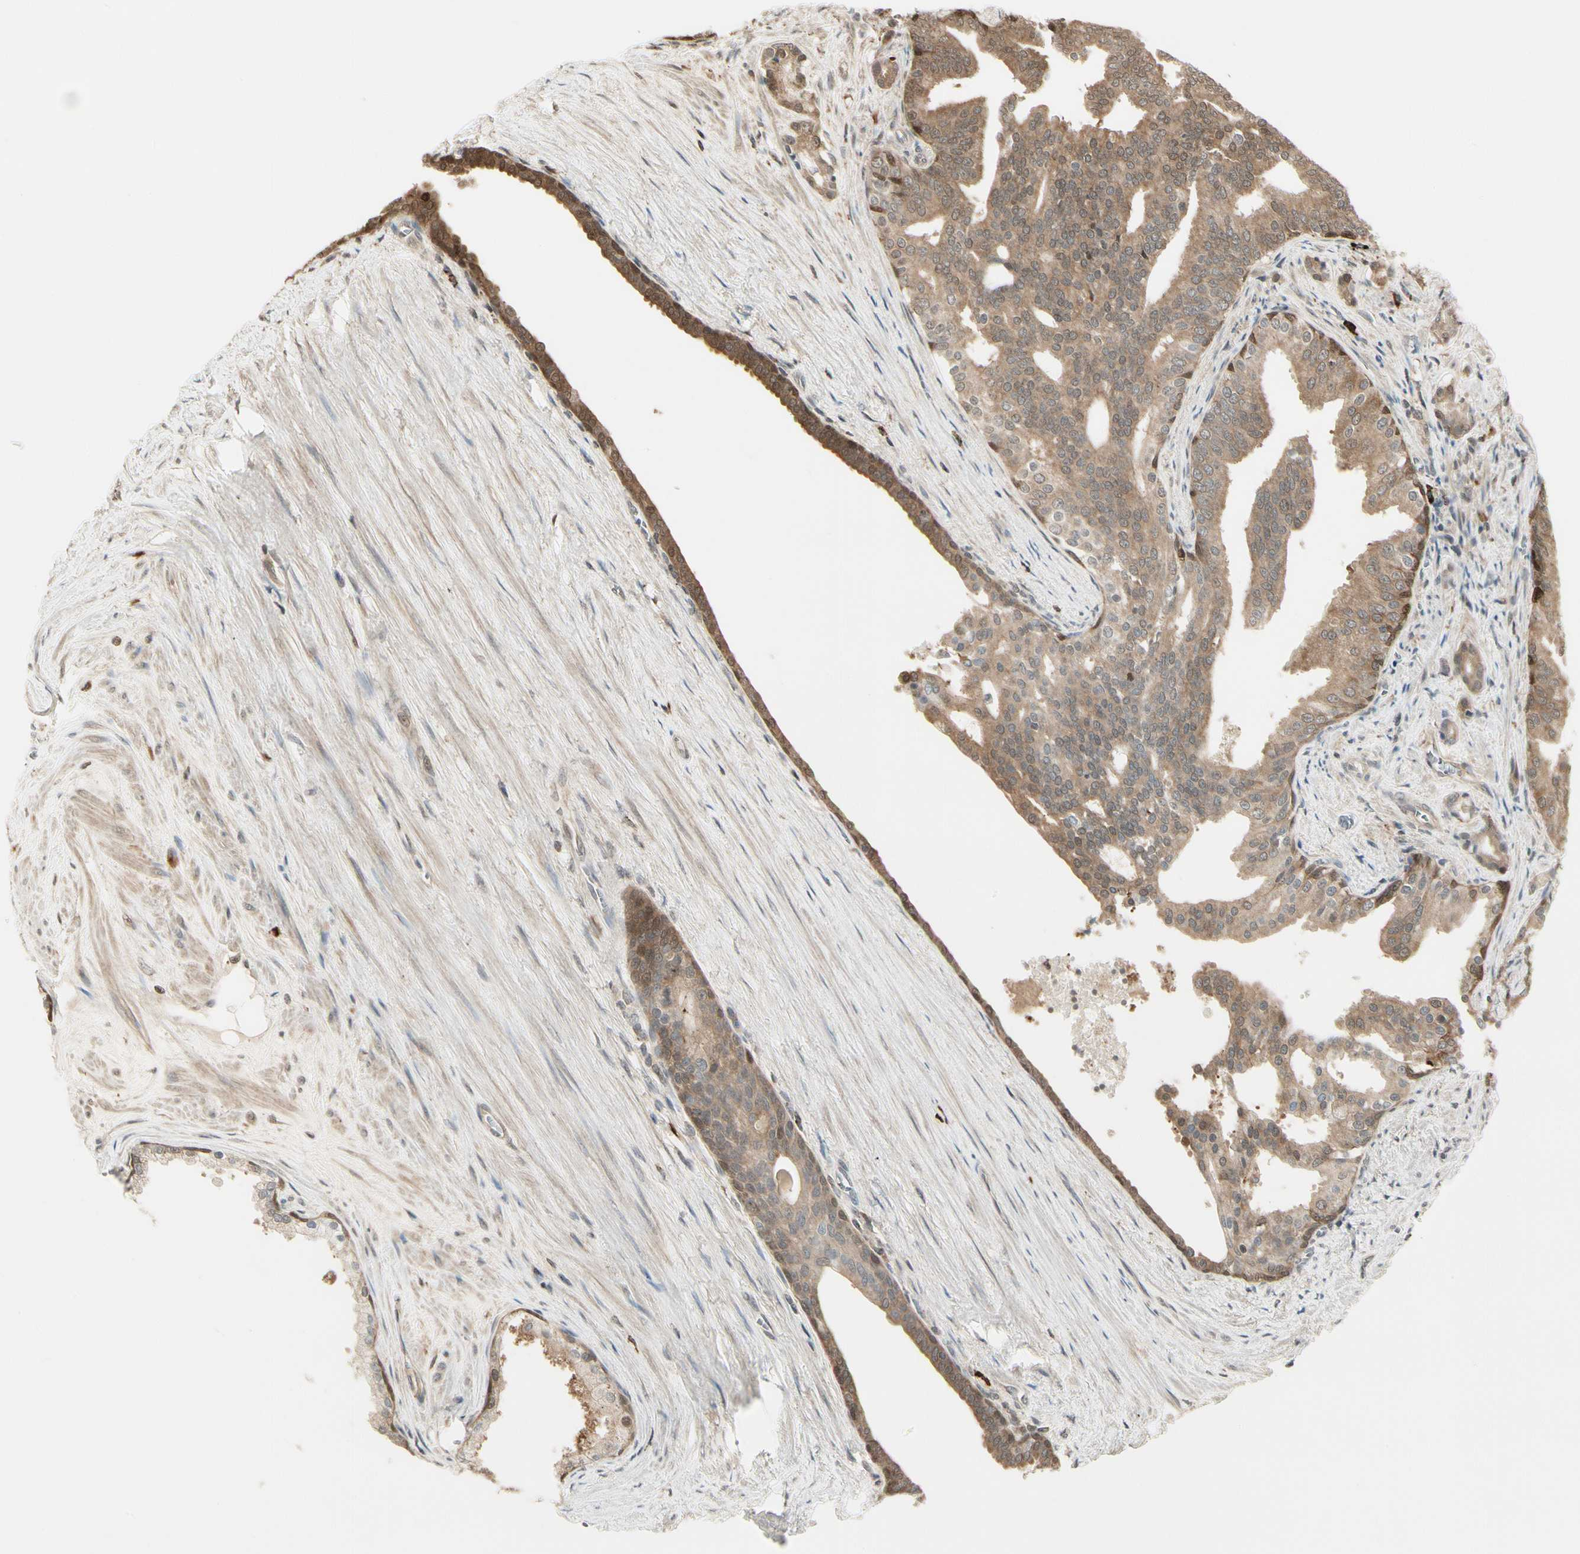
{"staining": {"intensity": "moderate", "quantity": ">75%", "location": "cytoplasmic/membranous"}, "tissue": "prostate cancer", "cell_type": "Tumor cells", "image_type": "cancer", "snomed": [{"axis": "morphology", "description": "Adenocarcinoma, Low grade"}, {"axis": "topography", "description": "Prostate"}], "caption": "A histopathology image of human prostate cancer (adenocarcinoma (low-grade)) stained for a protein exhibits moderate cytoplasmic/membranous brown staining in tumor cells. (DAB (3,3'-diaminobenzidine) IHC with brightfield microscopy, high magnification).", "gene": "EVC", "patient": {"sex": "male", "age": 58}}